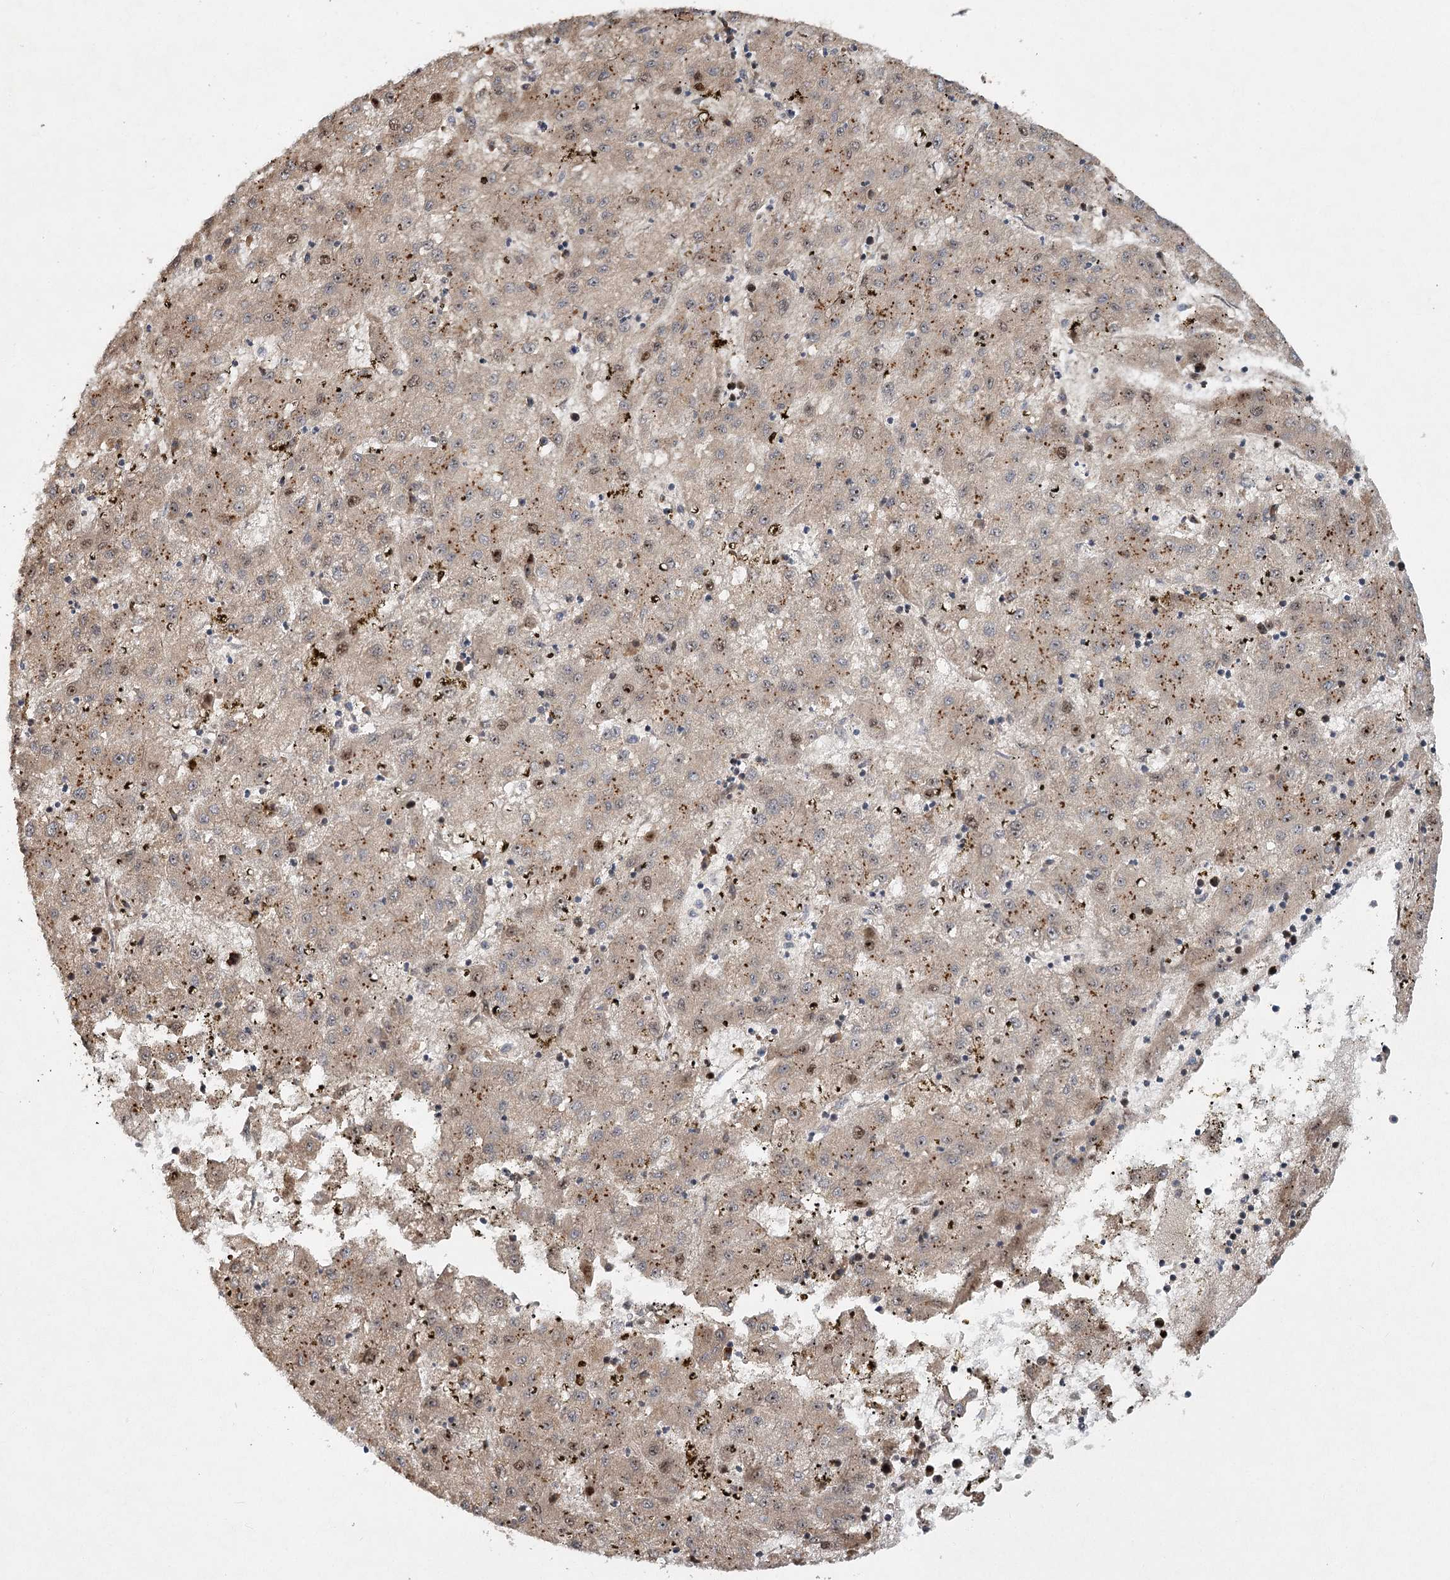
{"staining": {"intensity": "moderate", "quantity": "<25%", "location": "cytoplasmic/membranous,nuclear"}, "tissue": "liver cancer", "cell_type": "Tumor cells", "image_type": "cancer", "snomed": [{"axis": "morphology", "description": "Carcinoma, Hepatocellular, NOS"}, {"axis": "topography", "description": "Liver"}], "caption": "About <25% of tumor cells in liver cancer (hepatocellular carcinoma) reveal moderate cytoplasmic/membranous and nuclear protein staining as visualized by brown immunohistochemical staining.", "gene": "PIK3C2A", "patient": {"sex": "male", "age": 72}}